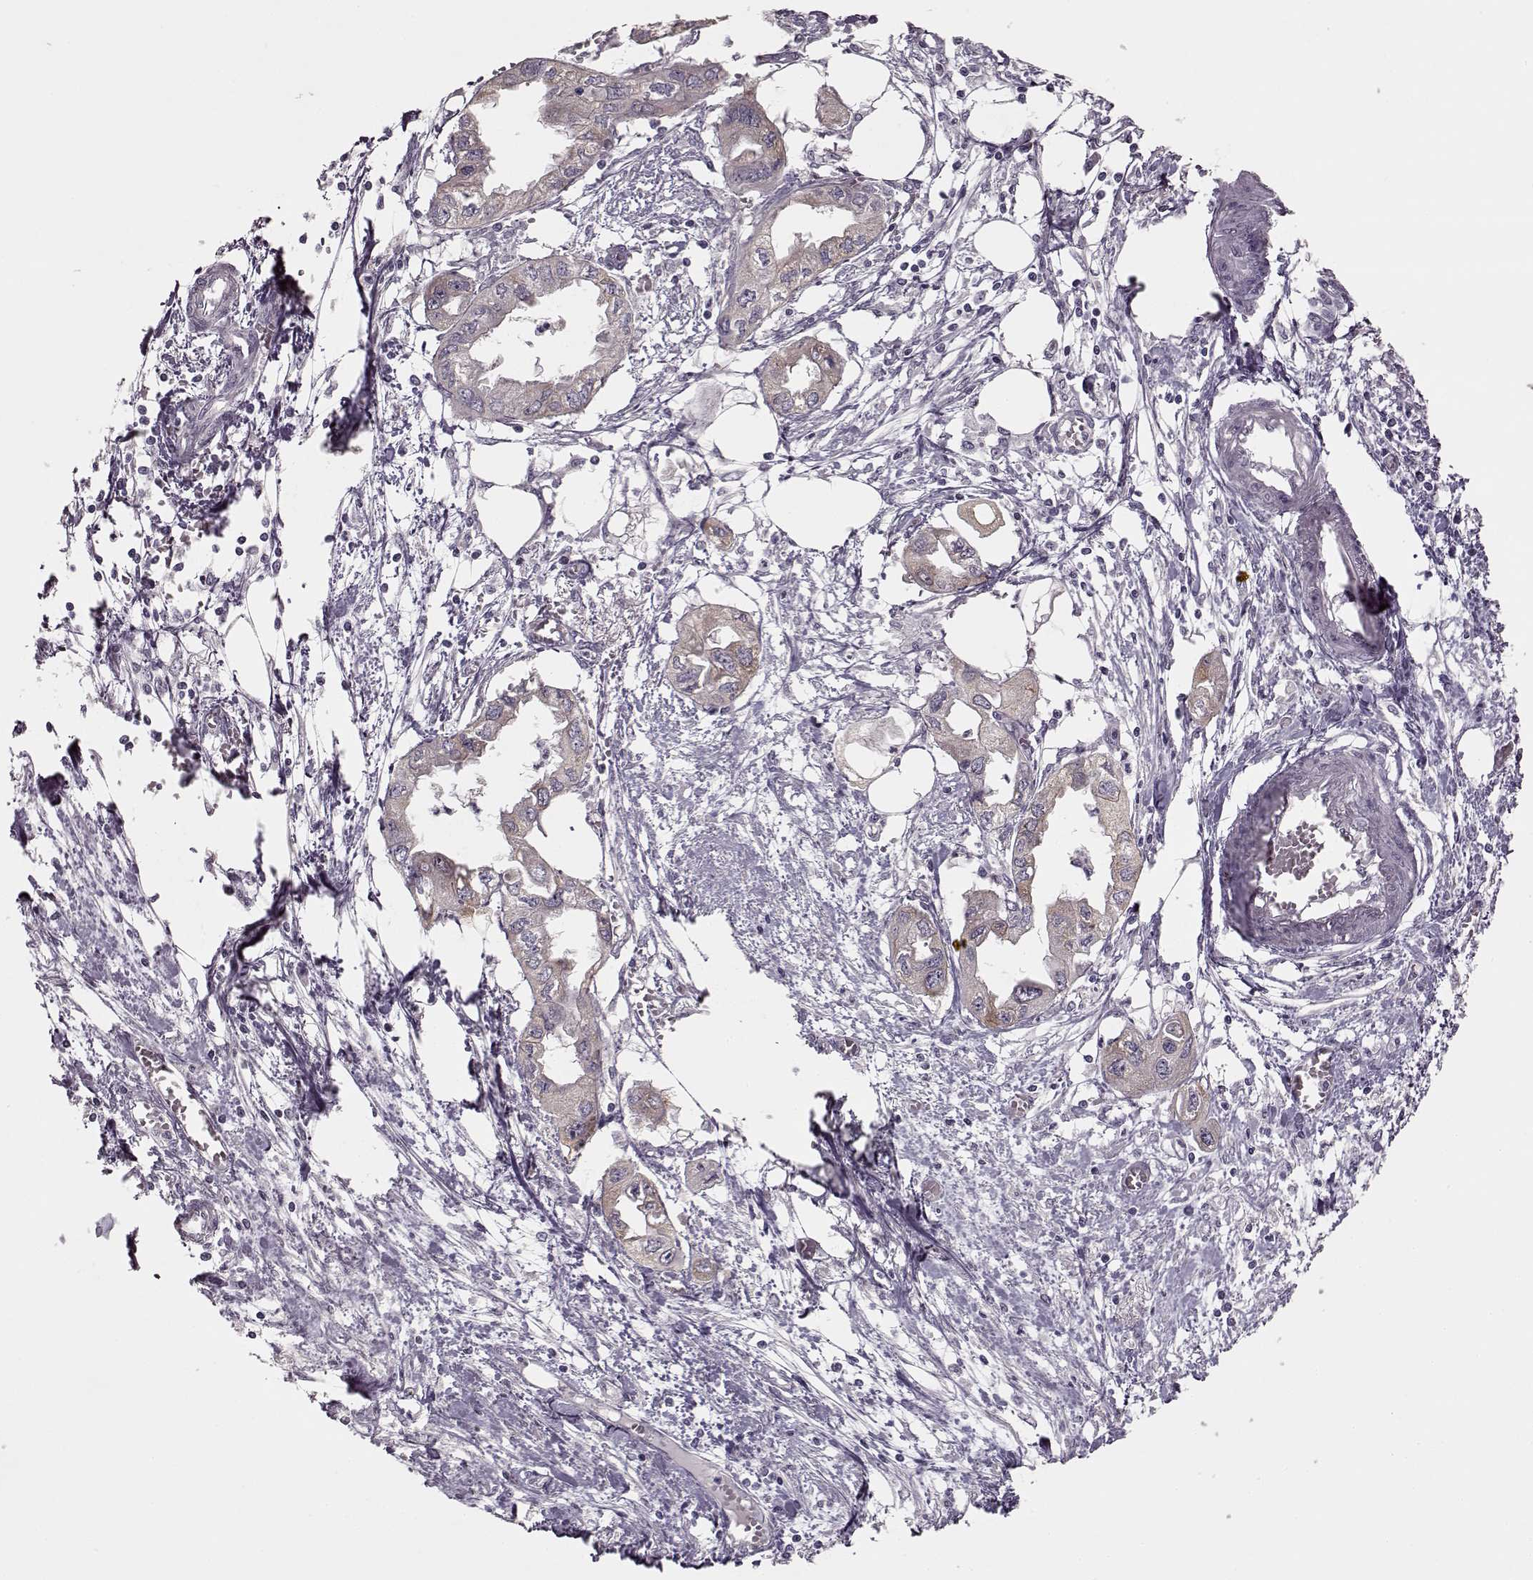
{"staining": {"intensity": "weak", "quantity": "25%-75%", "location": "cytoplasmic/membranous"}, "tissue": "endometrial cancer", "cell_type": "Tumor cells", "image_type": "cancer", "snomed": [{"axis": "morphology", "description": "Adenocarcinoma, NOS"}, {"axis": "morphology", "description": "Adenocarcinoma, metastatic, NOS"}, {"axis": "topography", "description": "Adipose tissue"}, {"axis": "topography", "description": "Endometrium"}], "caption": "A photomicrograph of endometrial metastatic adenocarcinoma stained for a protein reveals weak cytoplasmic/membranous brown staining in tumor cells.", "gene": "MAP6D1", "patient": {"sex": "female", "age": 67}}